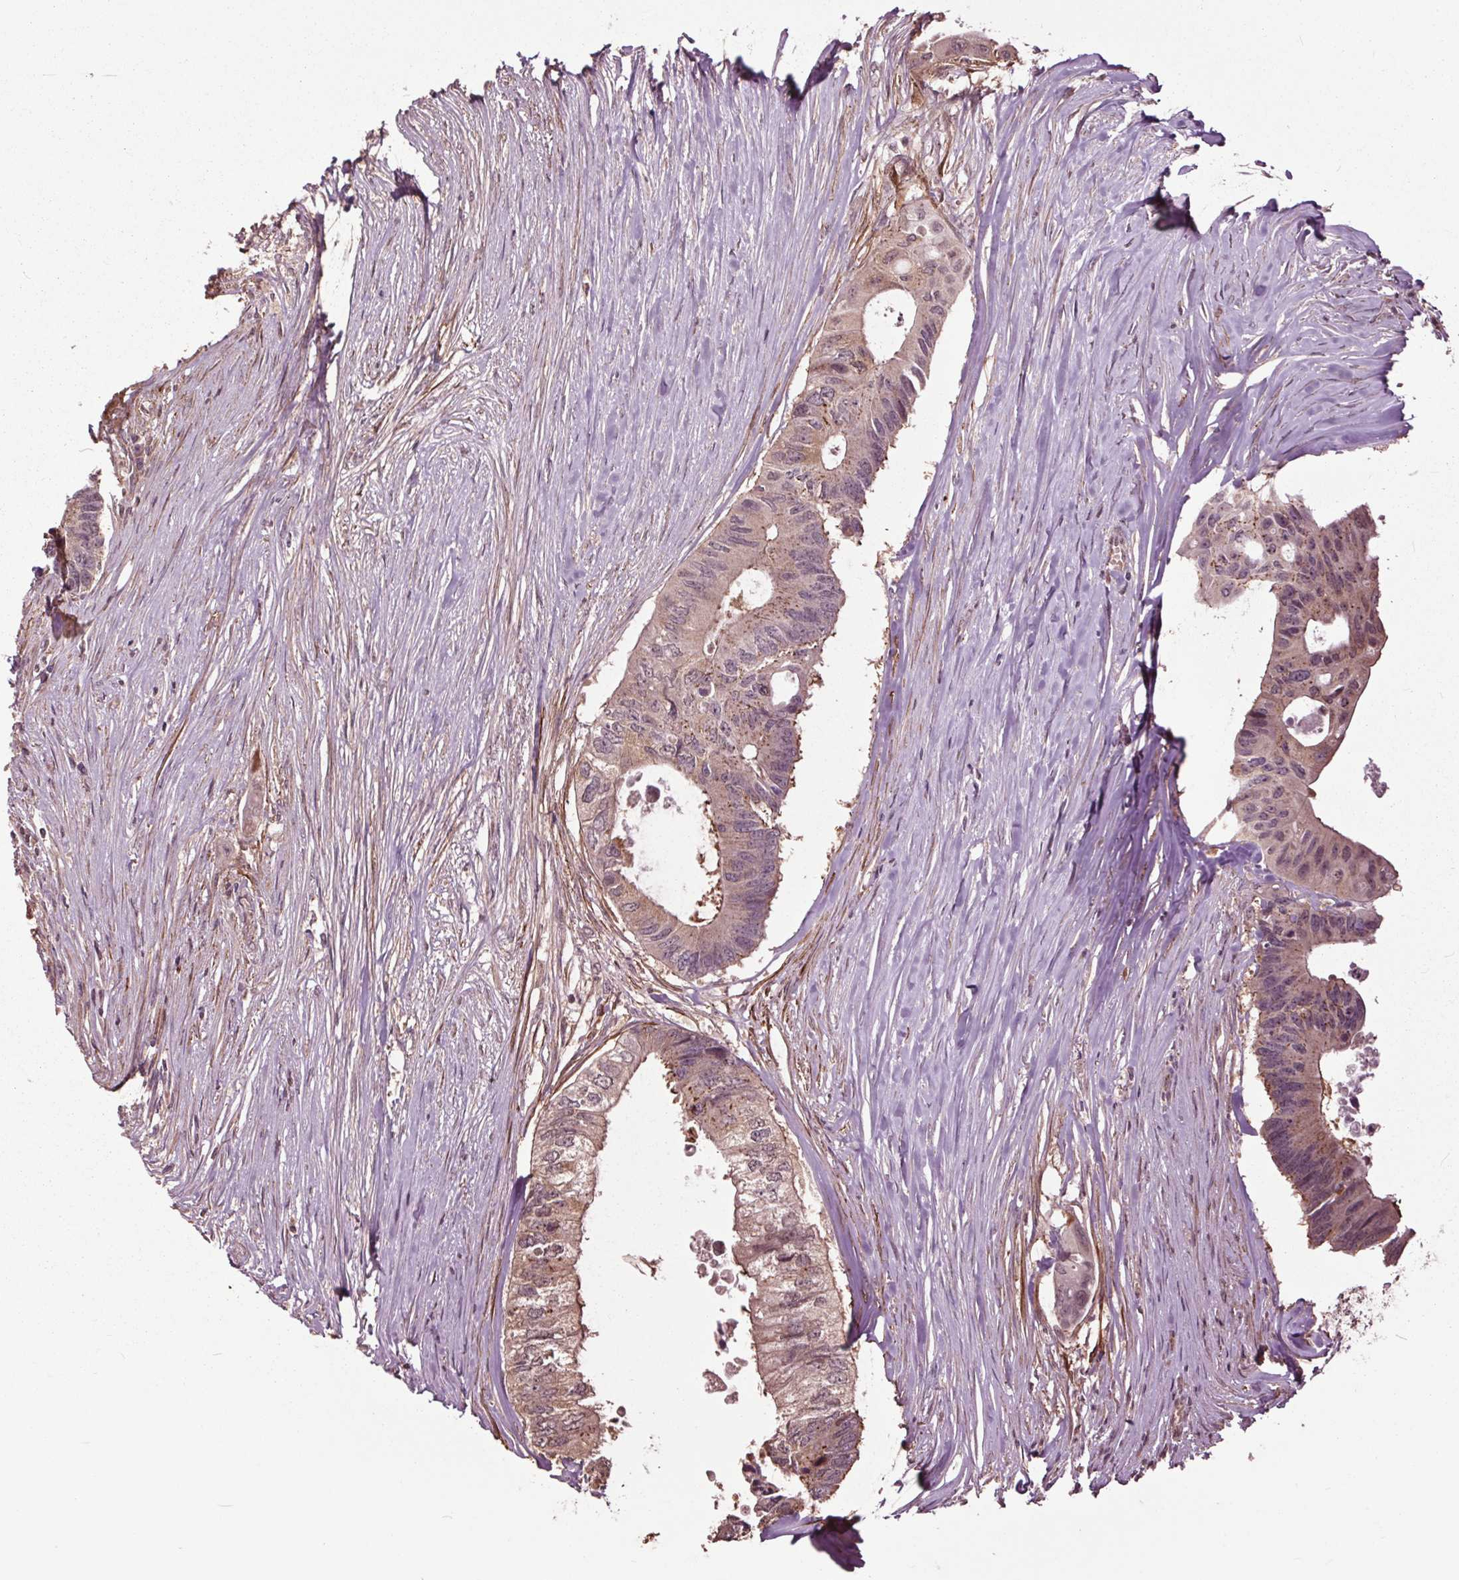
{"staining": {"intensity": "moderate", "quantity": ">75%", "location": "cytoplasmic/membranous"}, "tissue": "colorectal cancer", "cell_type": "Tumor cells", "image_type": "cancer", "snomed": [{"axis": "morphology", "description": "Adenocarcinoma, NOS"}, {"axis": "topography", "description": "Colon"}], "caption": "Adenocarcinoma (colorectal) tissue displays moderate cytoplasmic/membranous expression in about >75% of tumor cells, visualized by immunohistochemistry.", "gene": "CEP95", "patient": {"sex": "male", "age": 71}}